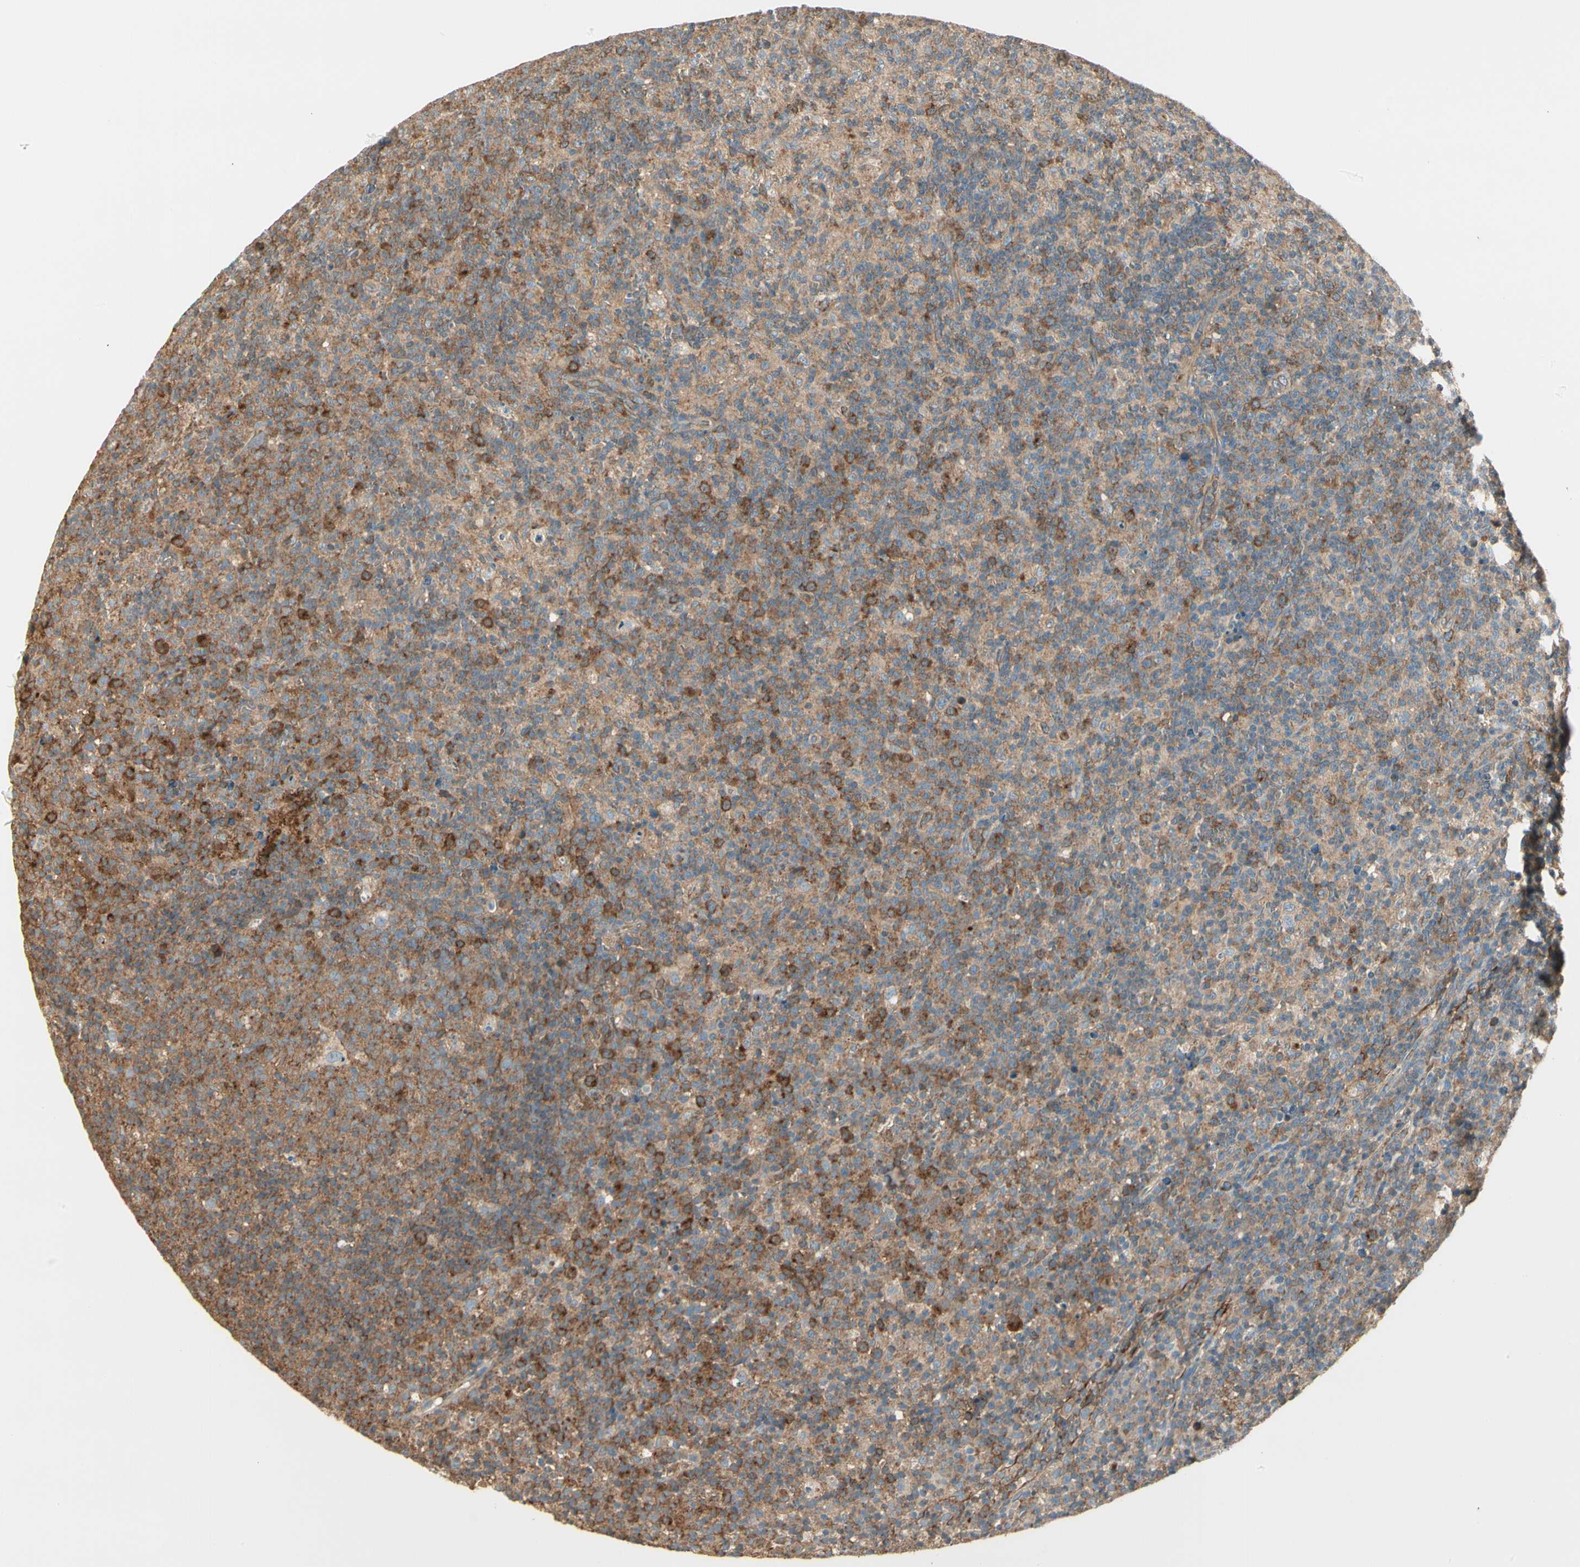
{"staining": {"intensity": "moderate", "quantity": ">75%", "location": "cytoplasmic/membranous"}, "tissue": "lymph node", "cell_type": "Germinal center cells", "image_type": "normal", "snomed": [{"axis": "morphology", "description": "Normal tissue, NOS"}, {"axis": "morphology", "description": "Inflammation, NOS"}, {"axis": "topography", "description": "Lymph node"}], "caption": "This photomicrograph shows immunohistochemistry staining of normal human lymph node, with medium moderate cytoplasmic/membranous staining in about >75% of germinal center cells.", "gene": "AGFG1", "patient": {"sex": "male", "age": 55}}